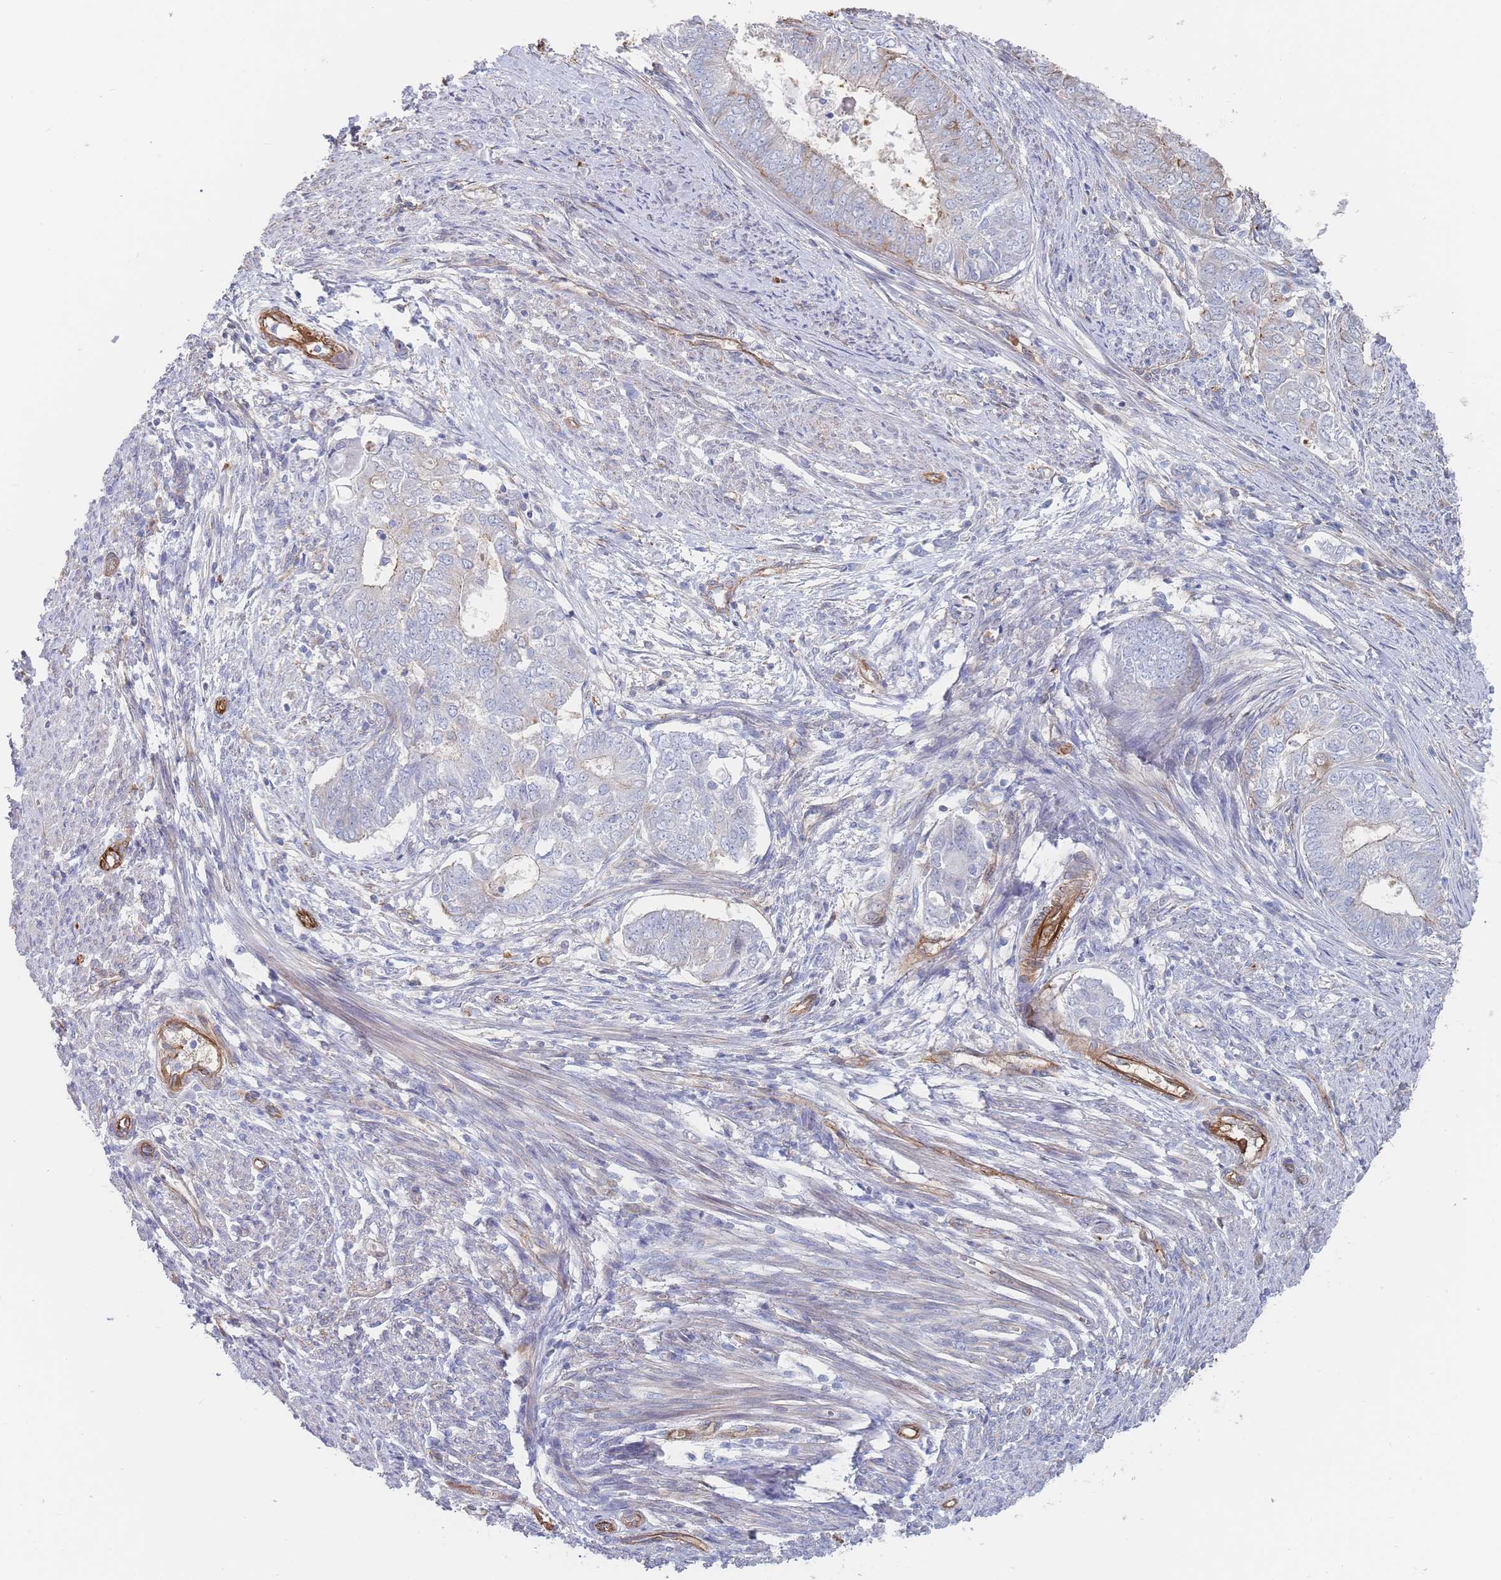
{"staining": {"intensity": "weak", "quantity": "<25%", "location": "cytoplasmic/membranous"}, "tissue": "endometrial cancer", "cell_type": "Tumor cells", "image_type": "cancer", "snomed": [{"axis": "morphology", "description": "Adenocarcinoma, NOS"}, {"axis": "topography", "description": "Endometrium"}], "caption": "Immunohistochemical staining of endometrial adenocarcinoma demonstrates no significant staining in tumor cells.", "gene": "G6PC1", "patient": {"sex": "female", "age": 62}}